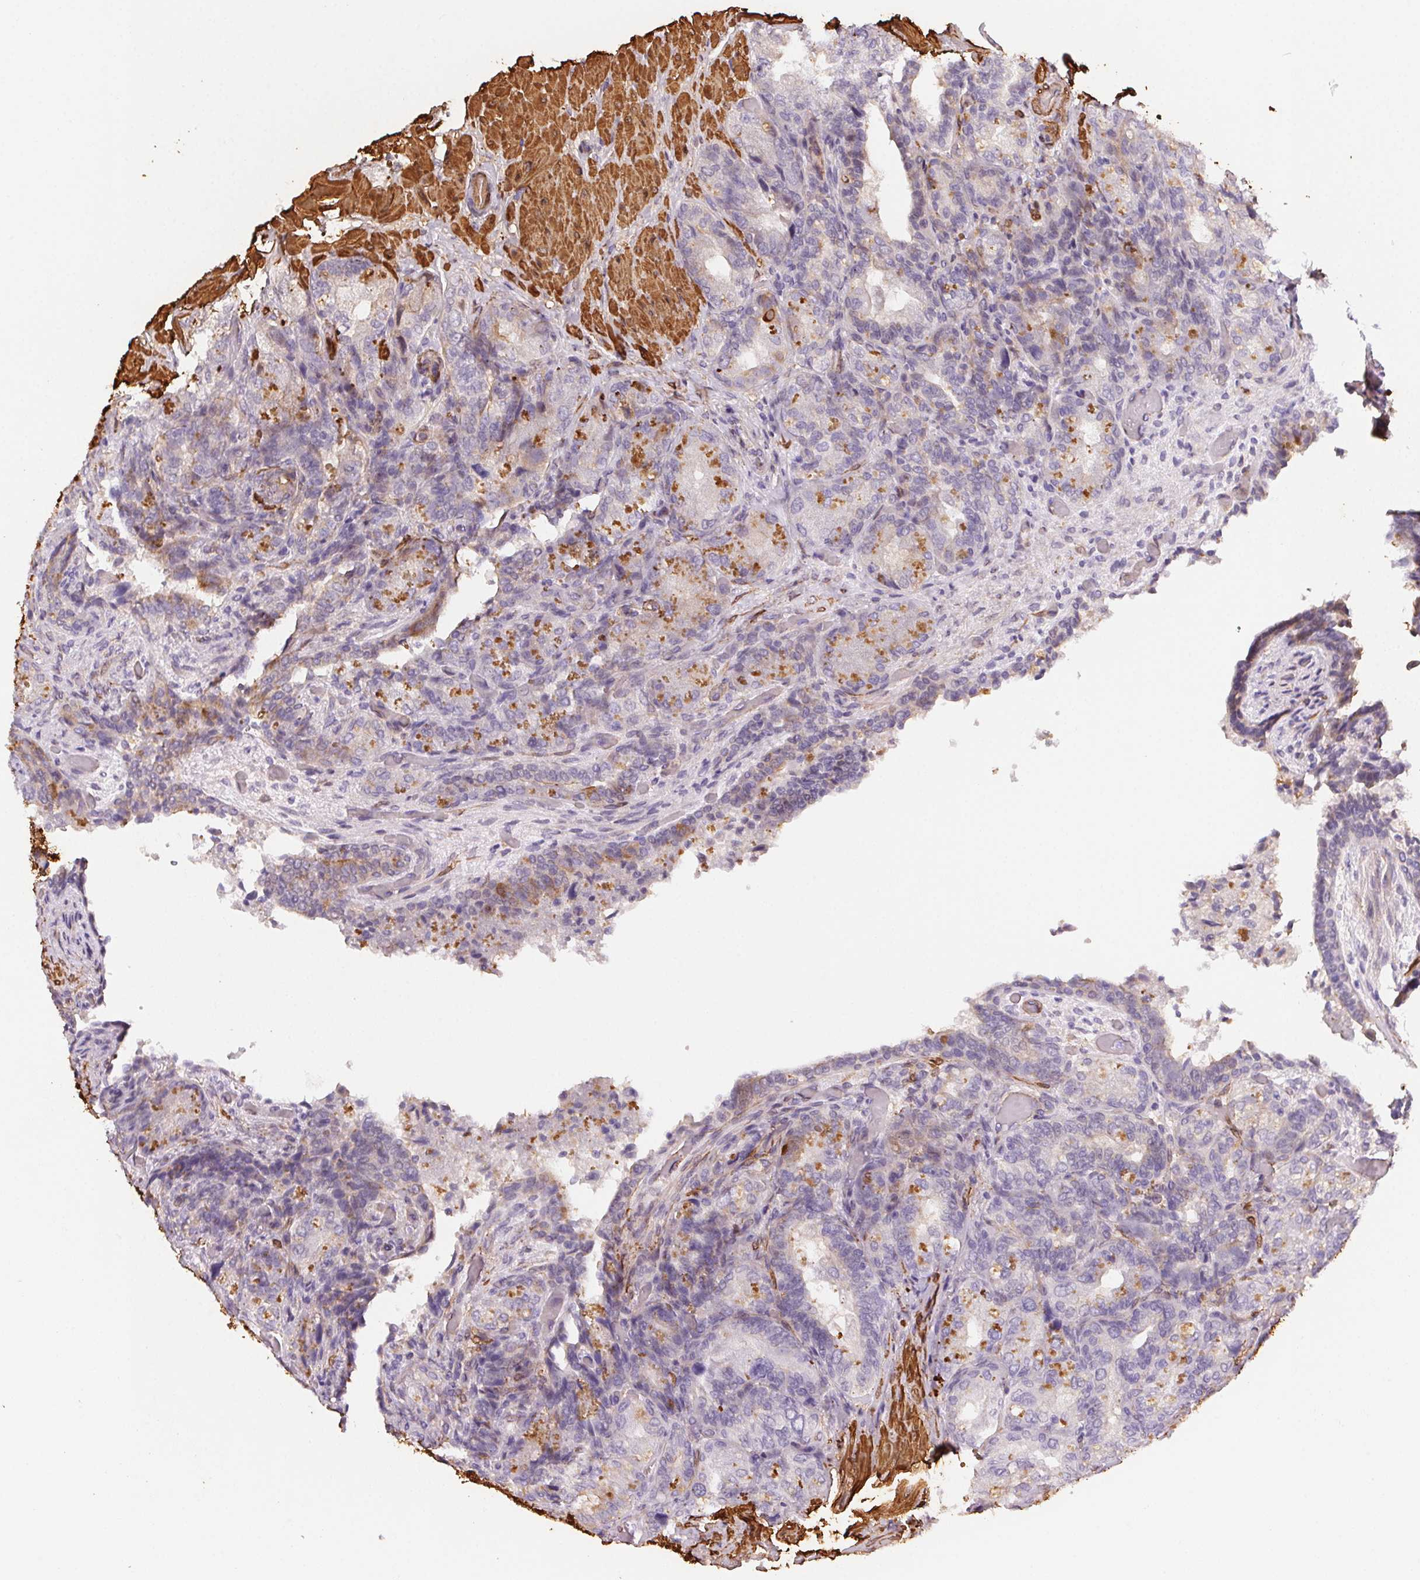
{"staining": {"intensity": "moderate", "quantity": "<25%", "location": "cytoplasmic/membranous"}, "tissue": "seminal vesicle", "cell_type": "Glandular cells", "image_type": "normal", "snomed": [{"axis": "morphology", "description": "Normal tissue, NOS"}, {"axis": "topography", "description": "Seminal veicle"}], "caption": "A micrograph showing moderate cytoplasmic/membranous expression in approximately <25% of glandular cells in unremarkable seminal vesicle, as visualized by brown immunohistochemical staining.", "gene": "GPX8", "patient": {"sex": "male", "age": 57}}